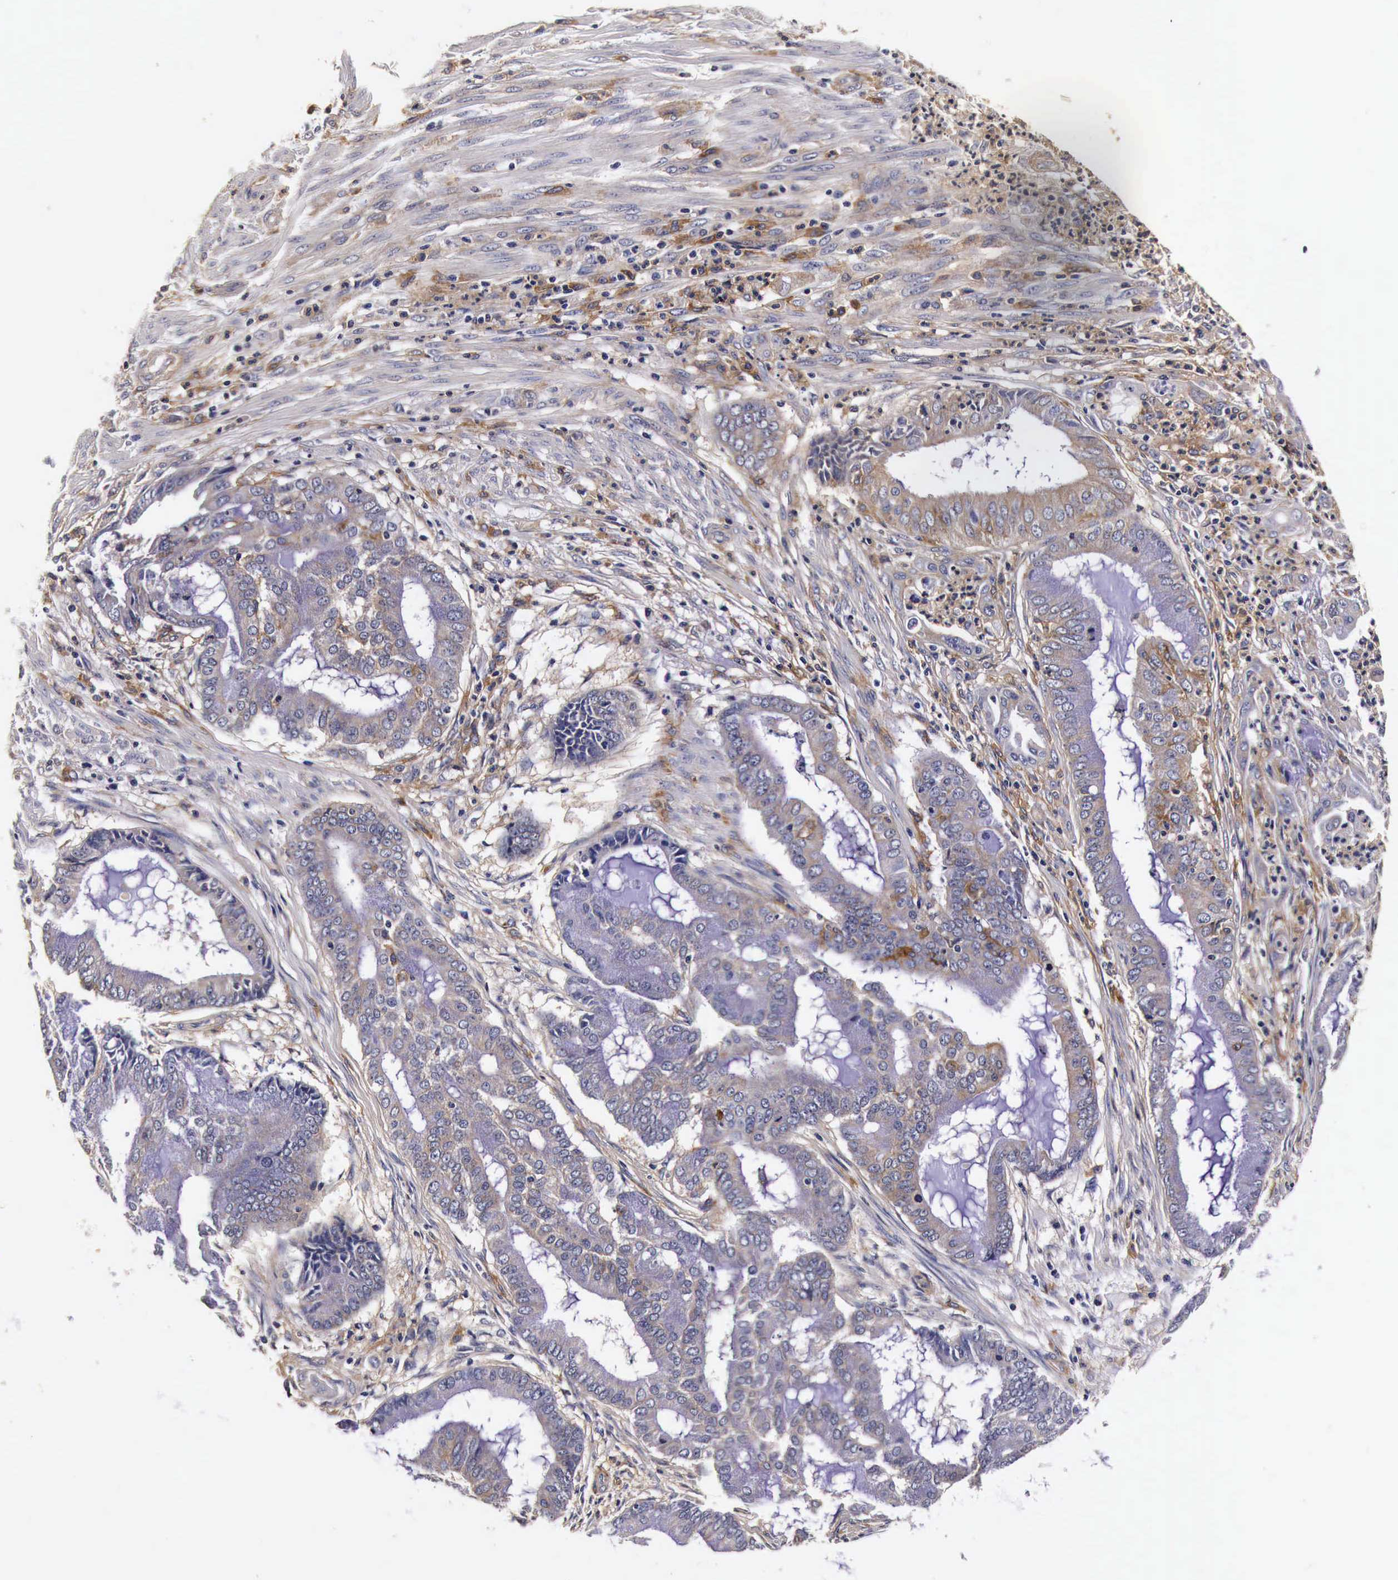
{"staining": {"intensity": "weak", "quantity": "25%-75%", "location": "cytoplasmic/membranous"}, "tissue": "endometrial cancer", "cell_type": "Tumor cells", "image_type": "cancer", "snomed": [{"axis": "morphology", "description": "Adenocarcinoma, NOS"}, {"axis": "topography", "description": "Endometrium"}], "caption": "IHC of endometrial cancer (adenocarcinoma) reveals low levels of weak cytoplasmic/membranous expression in about 25%-75% of tumor cells. (IHC, brightfield microscopy, high magnification).", "gene": "RP2", "patient": {"sex": "female", "age": 63}}